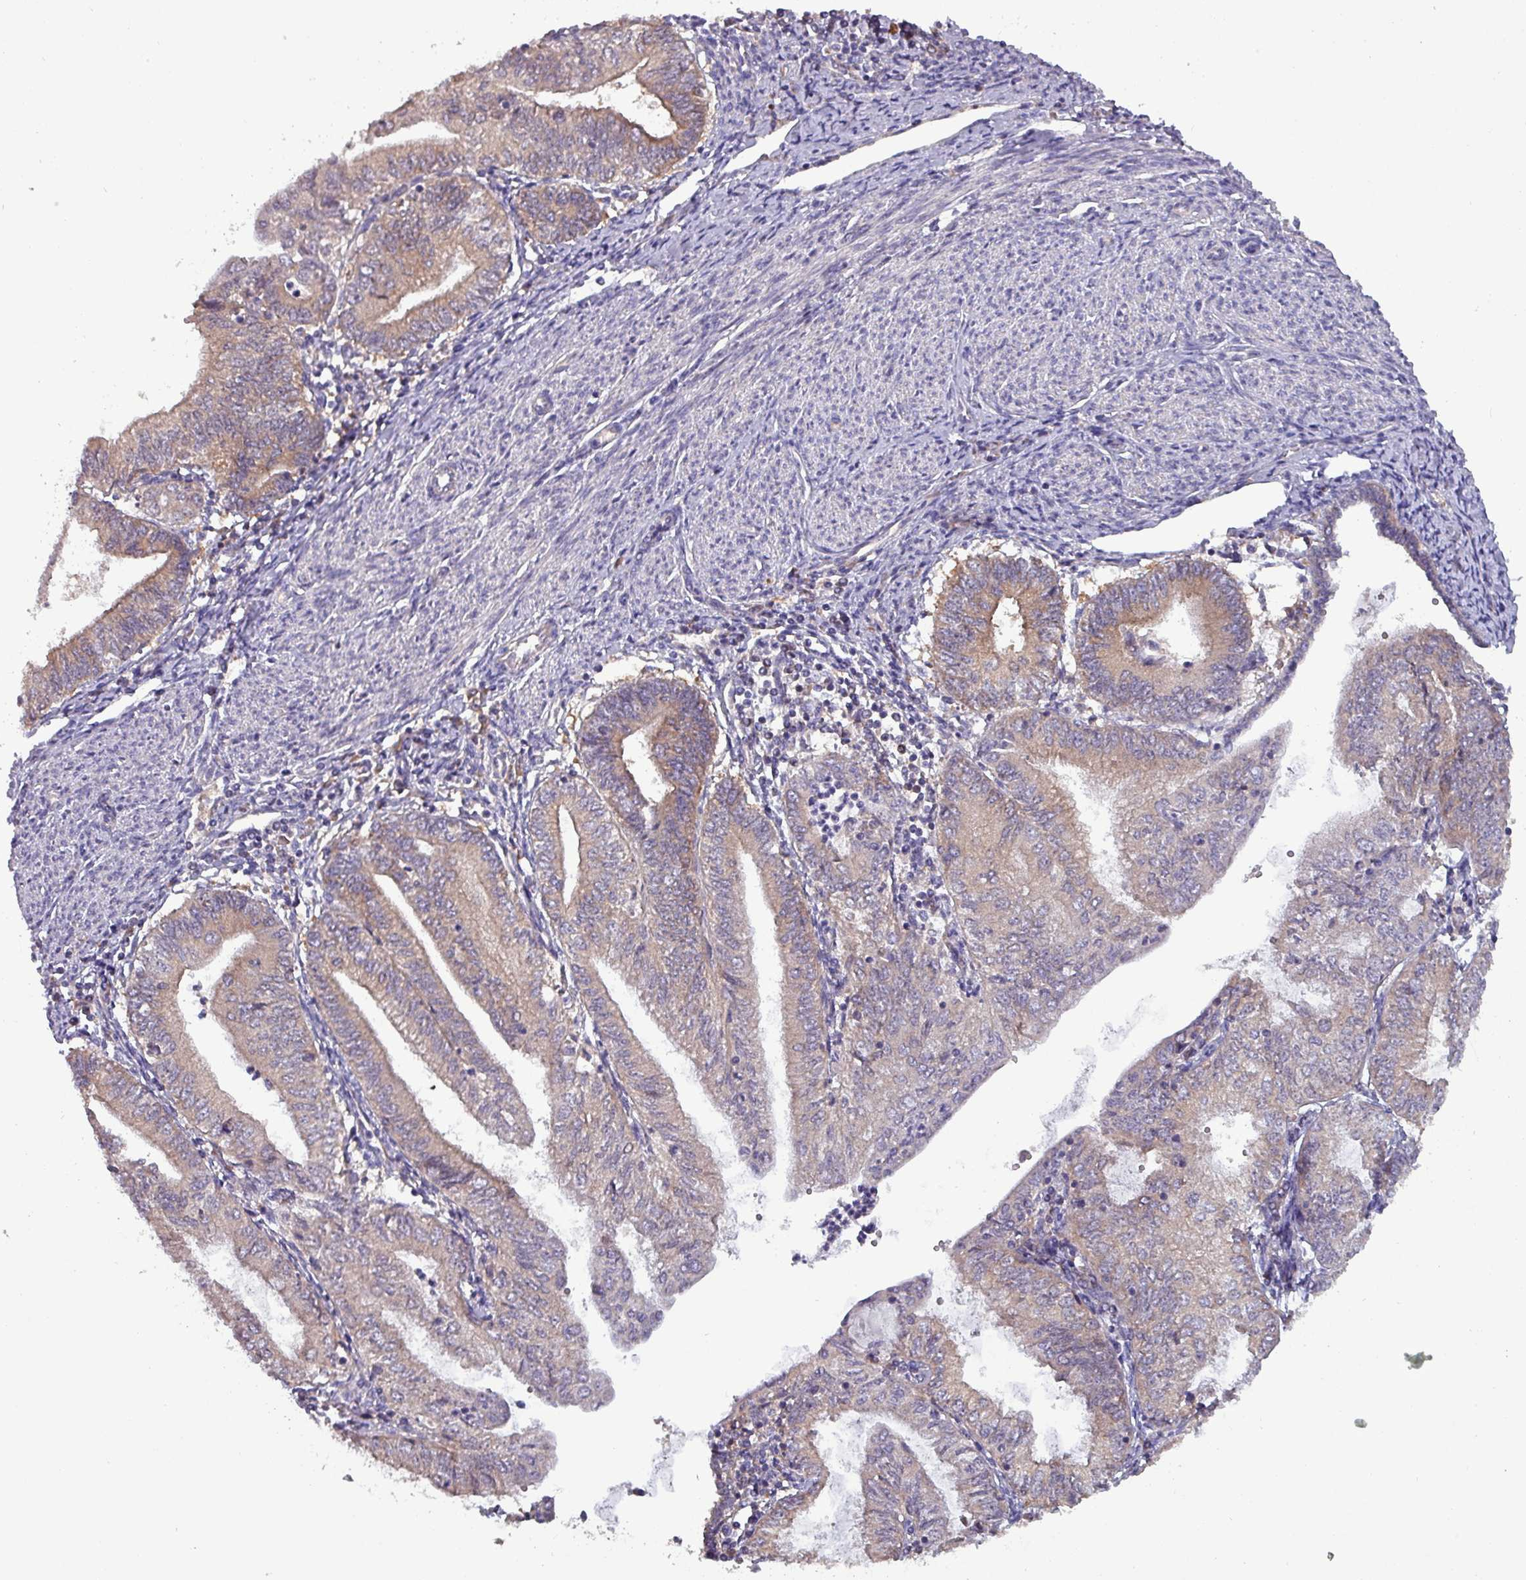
{"staining": {"intensity": "weak", "quantity": ">75%", "location": "cytoplasmic/membranous"}, "tissue": "endometrial cancer", "cell_type": "Tumor cells", "image_type": "cancer", "snomed": [{"axis": "morphology", "description": "Adenocarcinoma, NOS"}, {"axis": "topography", "description": "Endometrium"}], "caption": "Immunohistochemistry (IHC) (DAB) staining of human endometrial cancer shows weak cytoplasmic/membranous protein staining in approximately >75% of tumor cells. Immunohistochemistry (IHC) stains the protein in brown and the nuclei are stained blue.", "gene": "PAFAH1B2", "patient": {"sex": "female", "age": 66}}